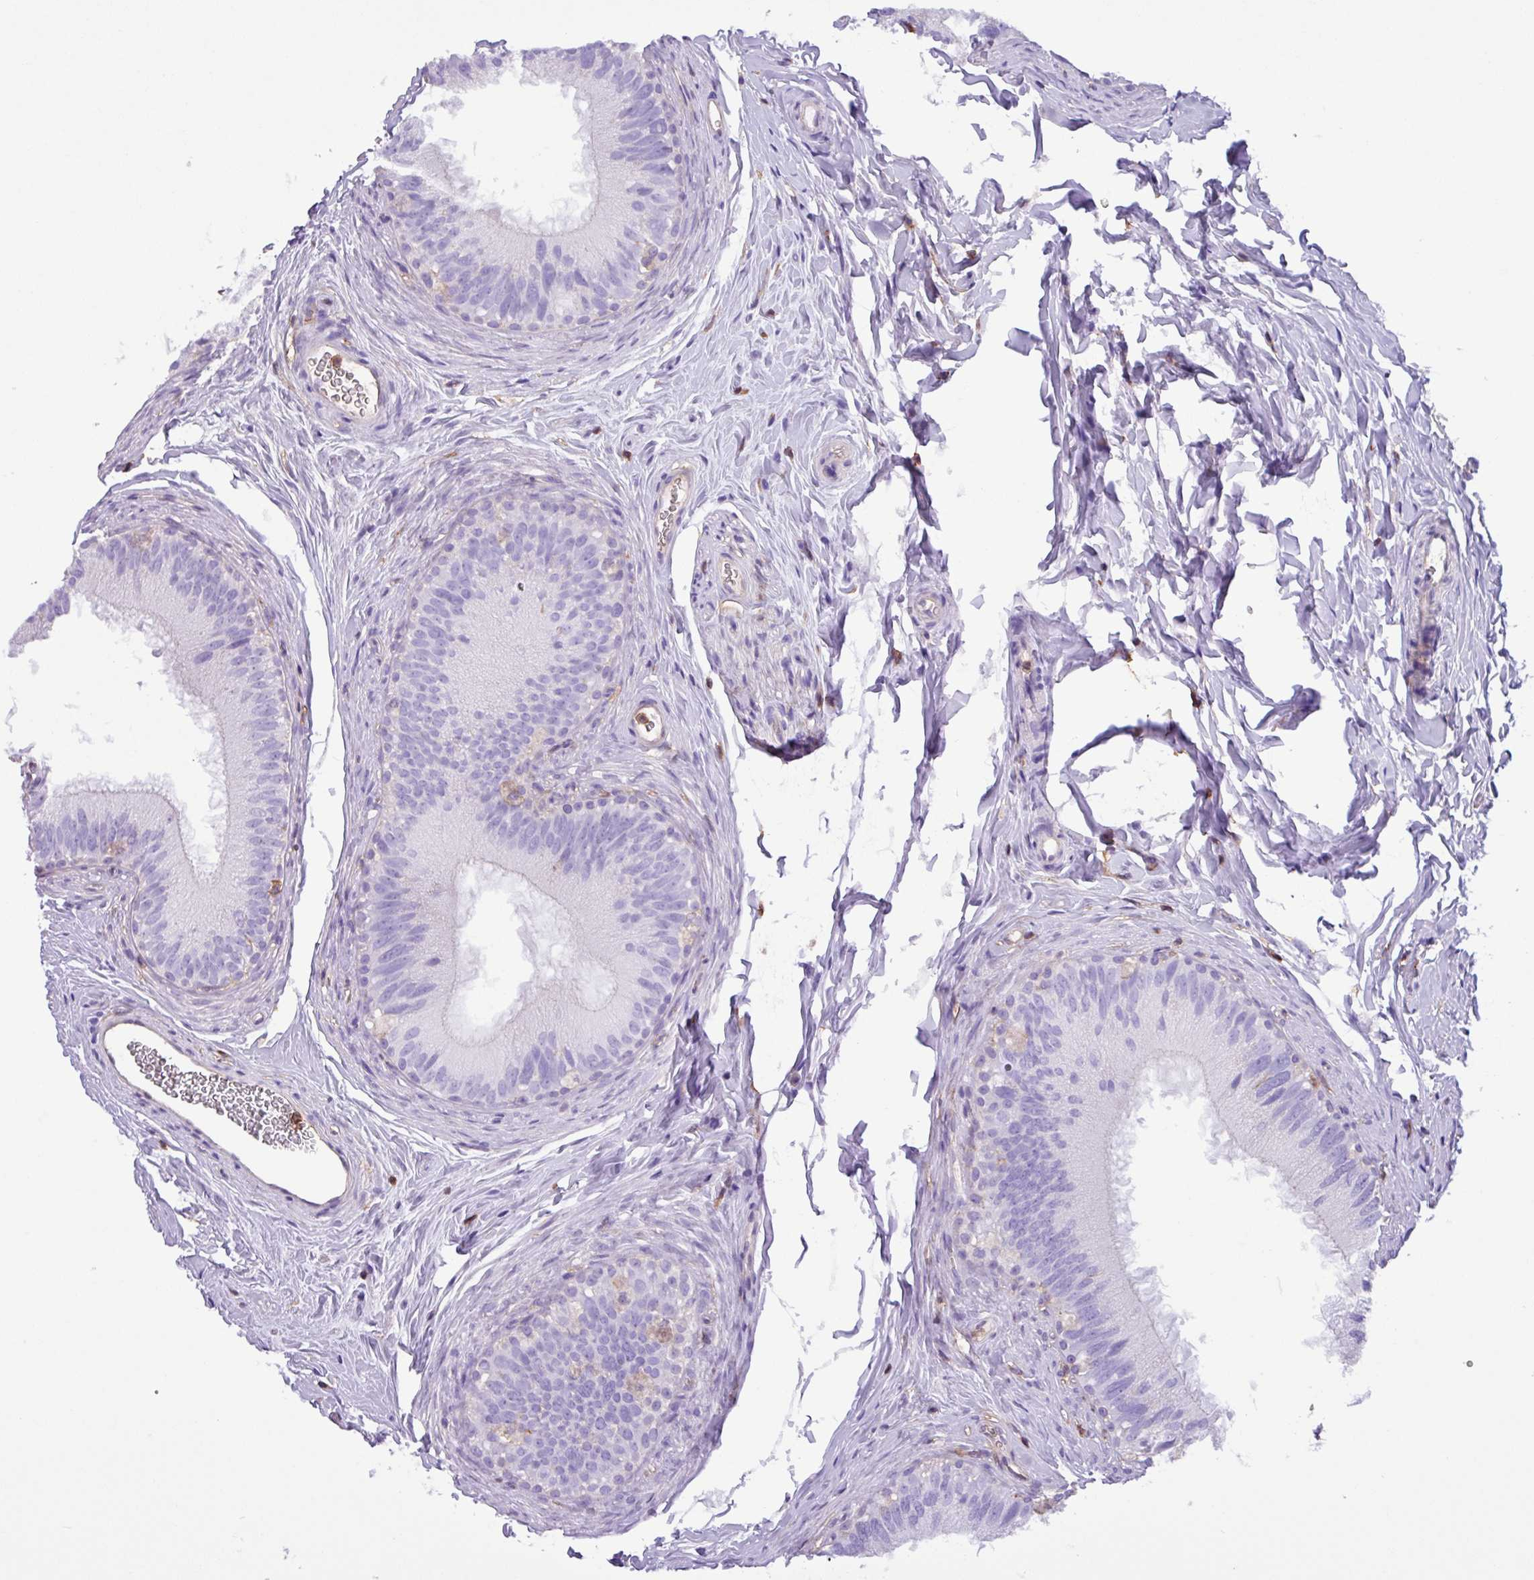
{"staining": {"intensity": "negative", "quantity": "none", "location": "none"}, "tissue": "epididymis", "cell_type": "Glandular cells", "image_type": "normal", "snomed": [{"axis": "morphology", "description": "Normal tissue, NOS"}, {"axis": "topography", "description": "Epididymis"}], "caption": "The micrograph demonstrates no staining of glandular cells in normal epididymis.", "gene": "PPP1R18", "patient": {"sex": "male", "age": 38}}